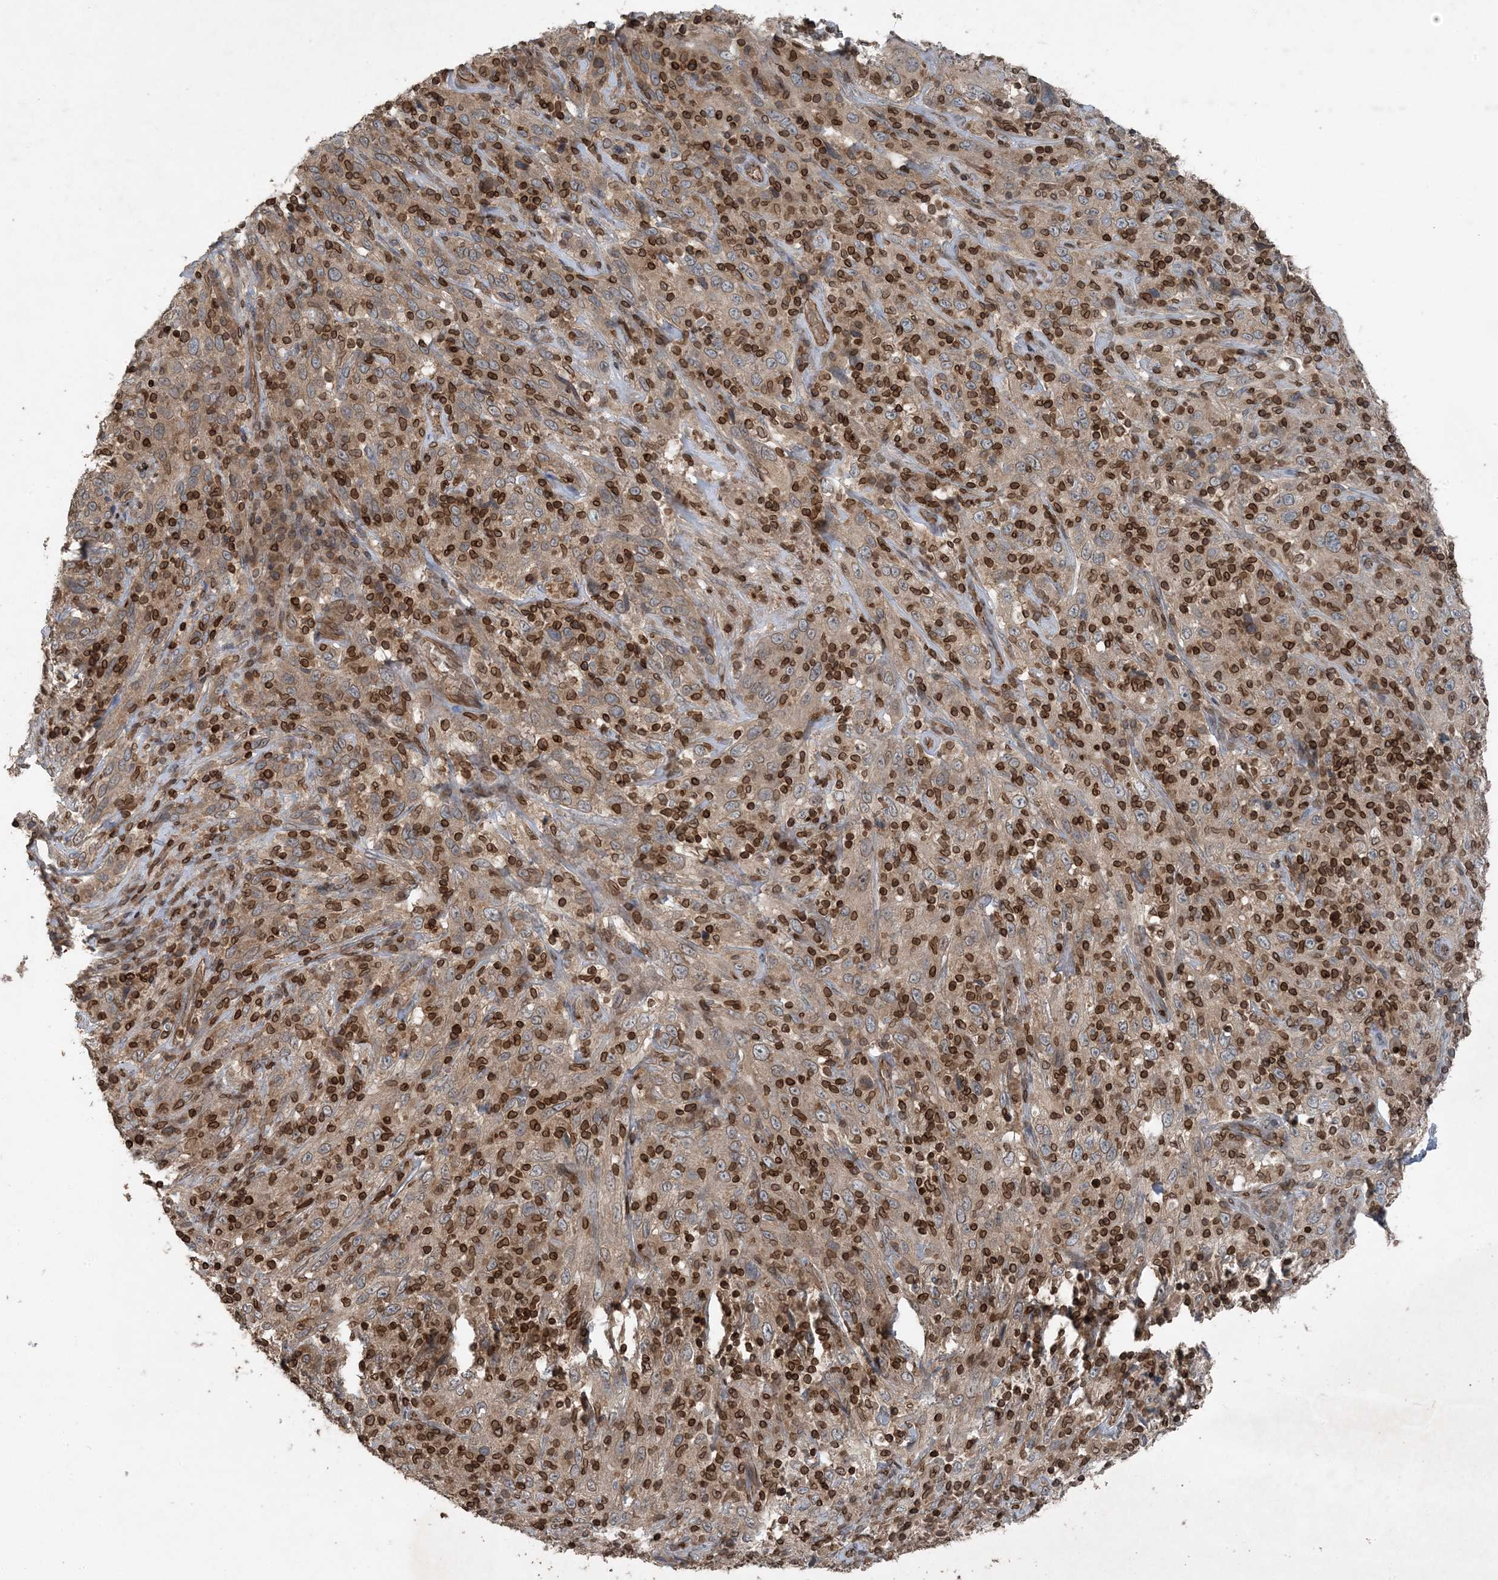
{"staining": {"intensity": "weak", "quantity": ">75%", "location": "cytoplasmic/membranous"}, "tissue": "cervical cancer", "cell_type": "Tumor cells", "image_type": "cancer", "snomed": [{"axis": "morphology", "description": "Squamous cell carcinoma, NOS"}, {"axis": "topography", "description": "Cervix"}], "caption": "This is a micrograph of IHC staining of cervical cancer (squamous cell carcinoma), which shows weak staining in the cytoplasmic/membranous of tumor cells.", "gene": "ZFAND2B", "patient": {"sex": "female", "age": 46}}